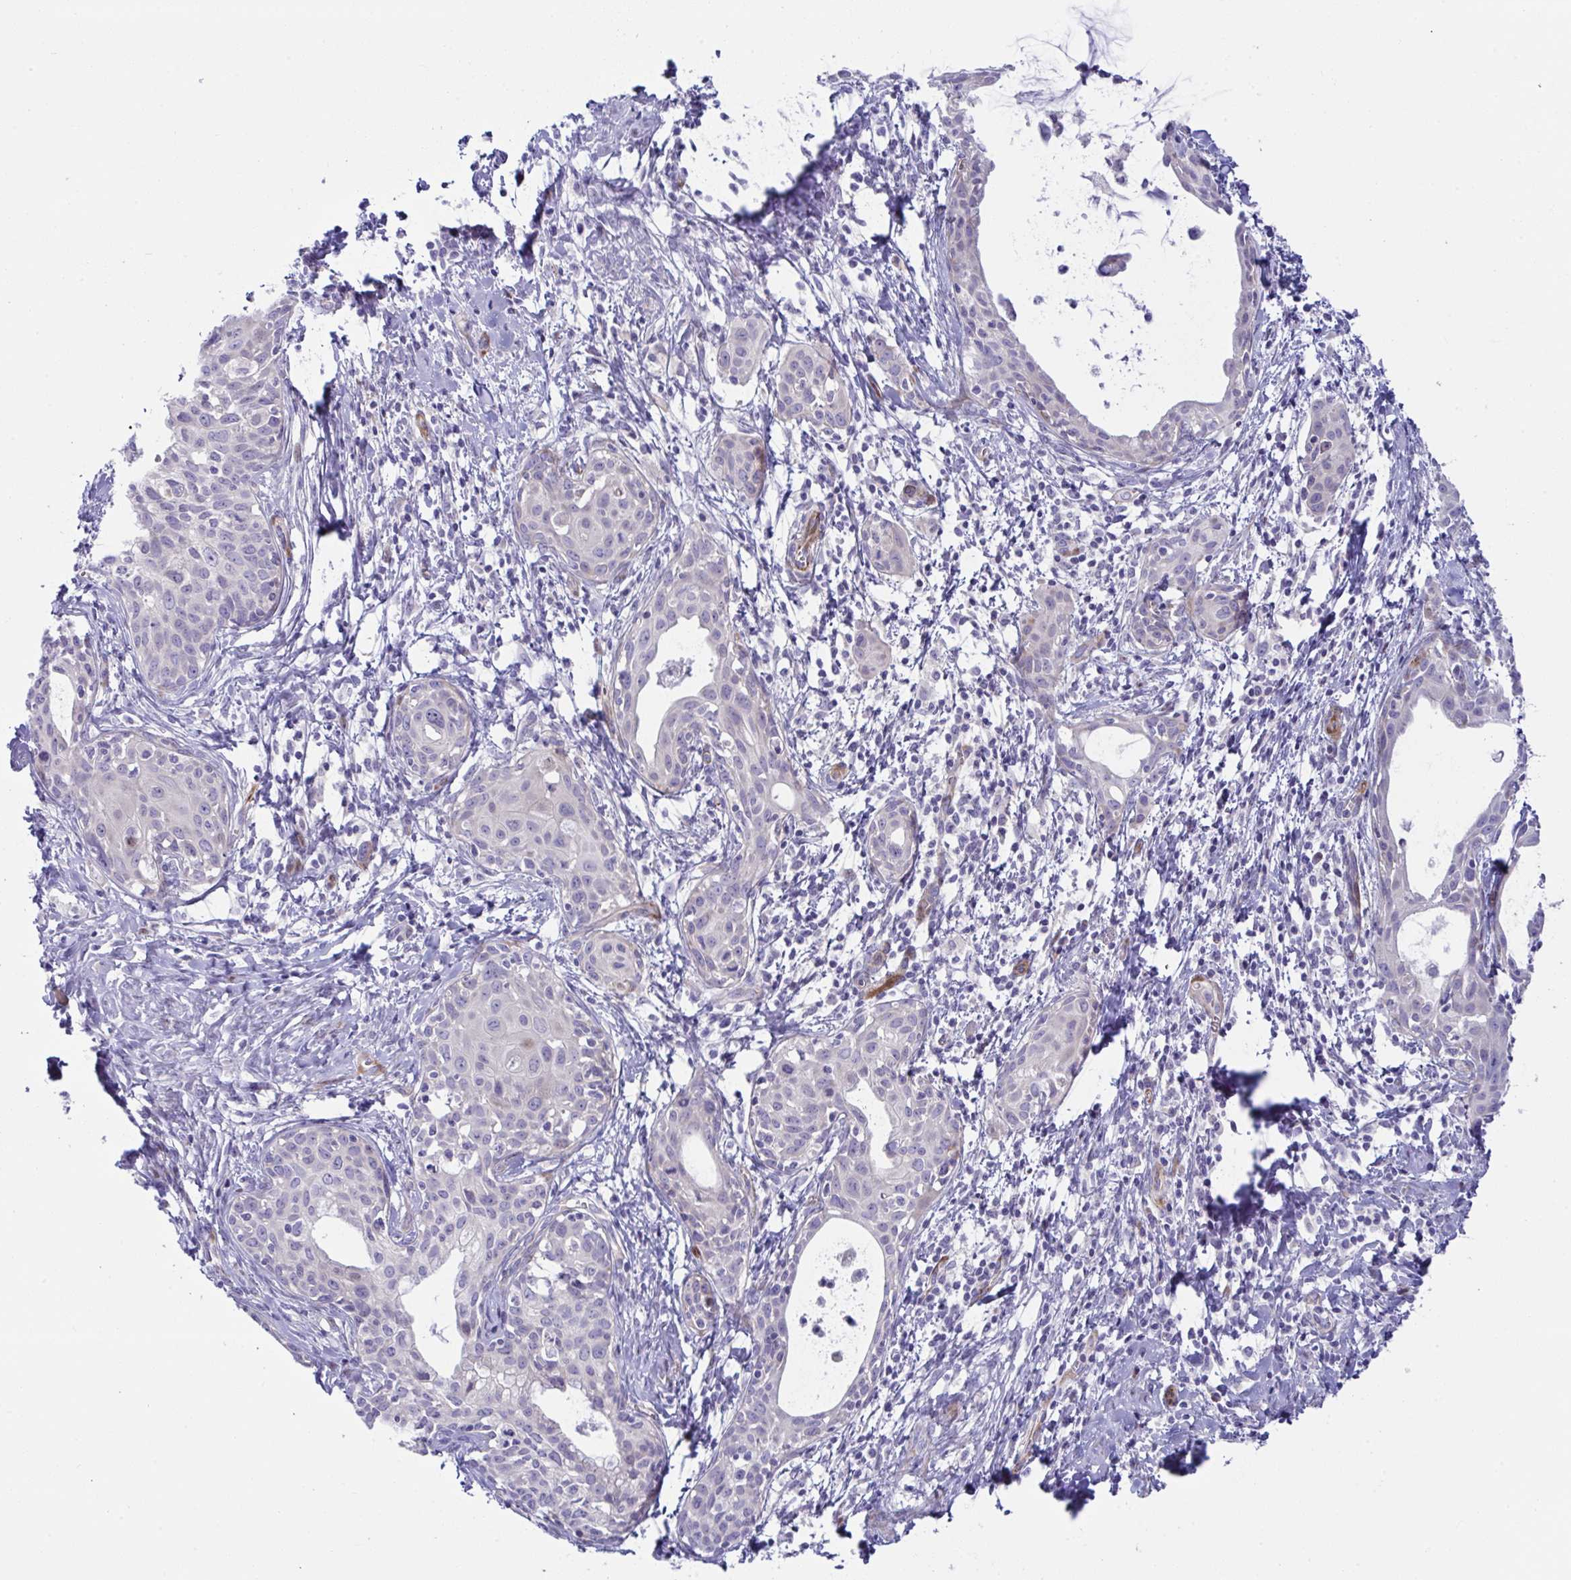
{"staining": {"intensity": "negative", "quantity": "none", "location": "none"}, "tissue": "cervical cancer", "cell_type": "Tumor cells", "image_type": "cancer", "snomed": [{"axis": "morphology", "description": "Squamous cell carcinoma, NOS"}, {"axis": "topography", "description": "Cervix"}], "caption": "This photomicrograph is of cervical squamous cell carcinoma stained with immunohistochemistry (IHC) to label a protein in brown with the nuclei are counter-stained blue. There is no staining in tumor cells.", "gene": "ZNF713", "patient": {"sex": "female", "age": 52}}